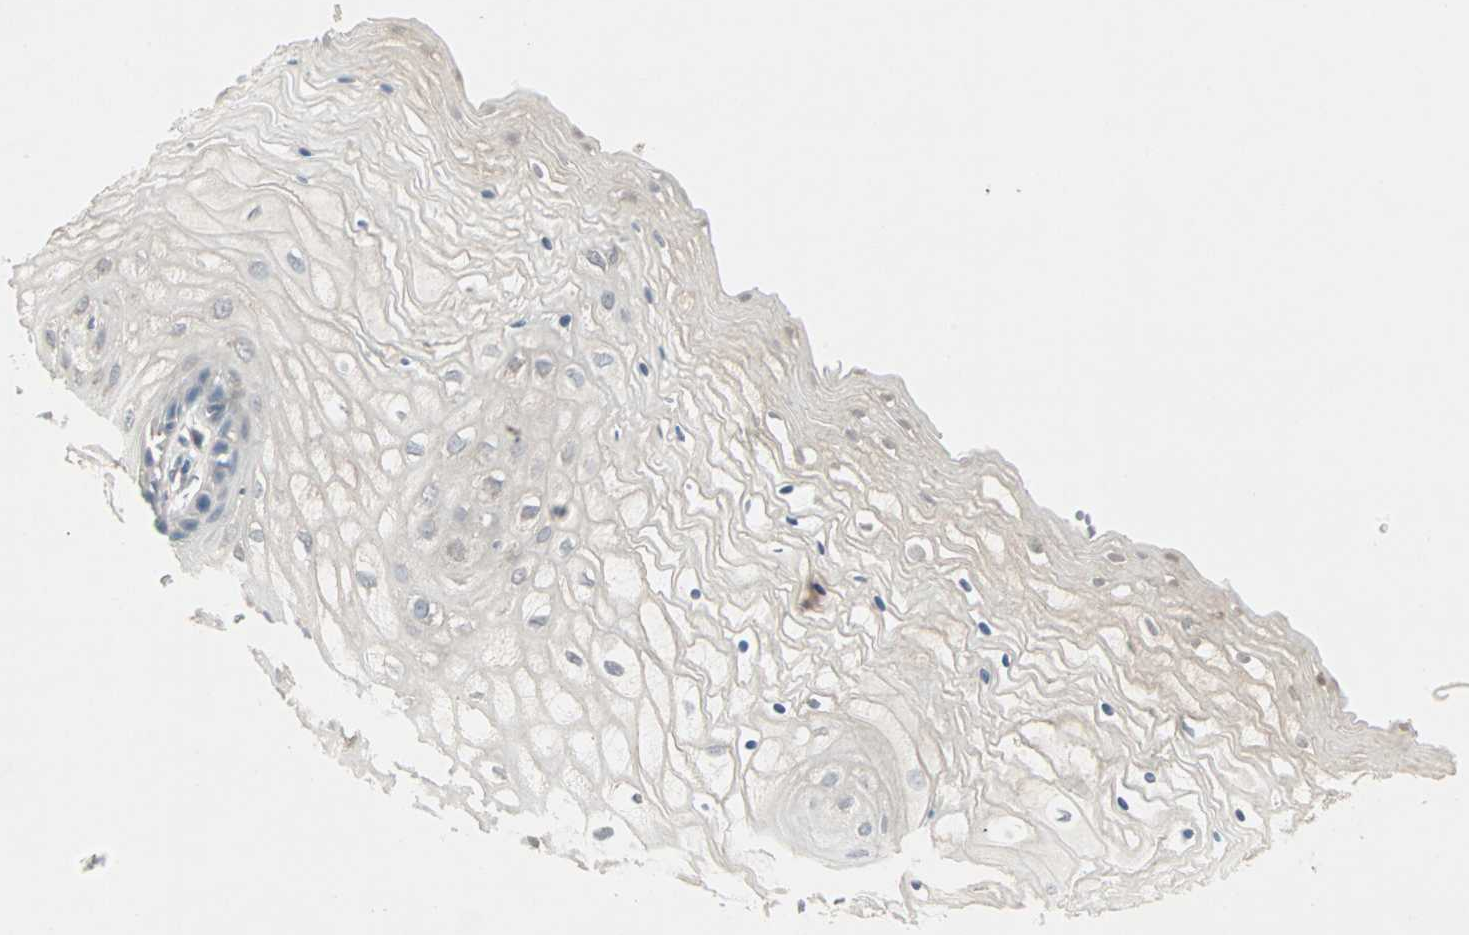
{"staining": {"intensity": "weak", "quantity": "<25%", "location": "cytoplasmic/membranous"}, "tissue": "vagina", "cell_type": "Squamous epithelial cells", "image_type": "normal", "snomed": [{"axis": "morphology", "description": "Normal tissue, NOS"}, {"axis": "topography", "description": "Vagina"}], "caption": "Squamous epithelial cells show no significant staining in benign vagina.", "gene": "JMJD7", "patient": {"sex": "female", "age": 34}}